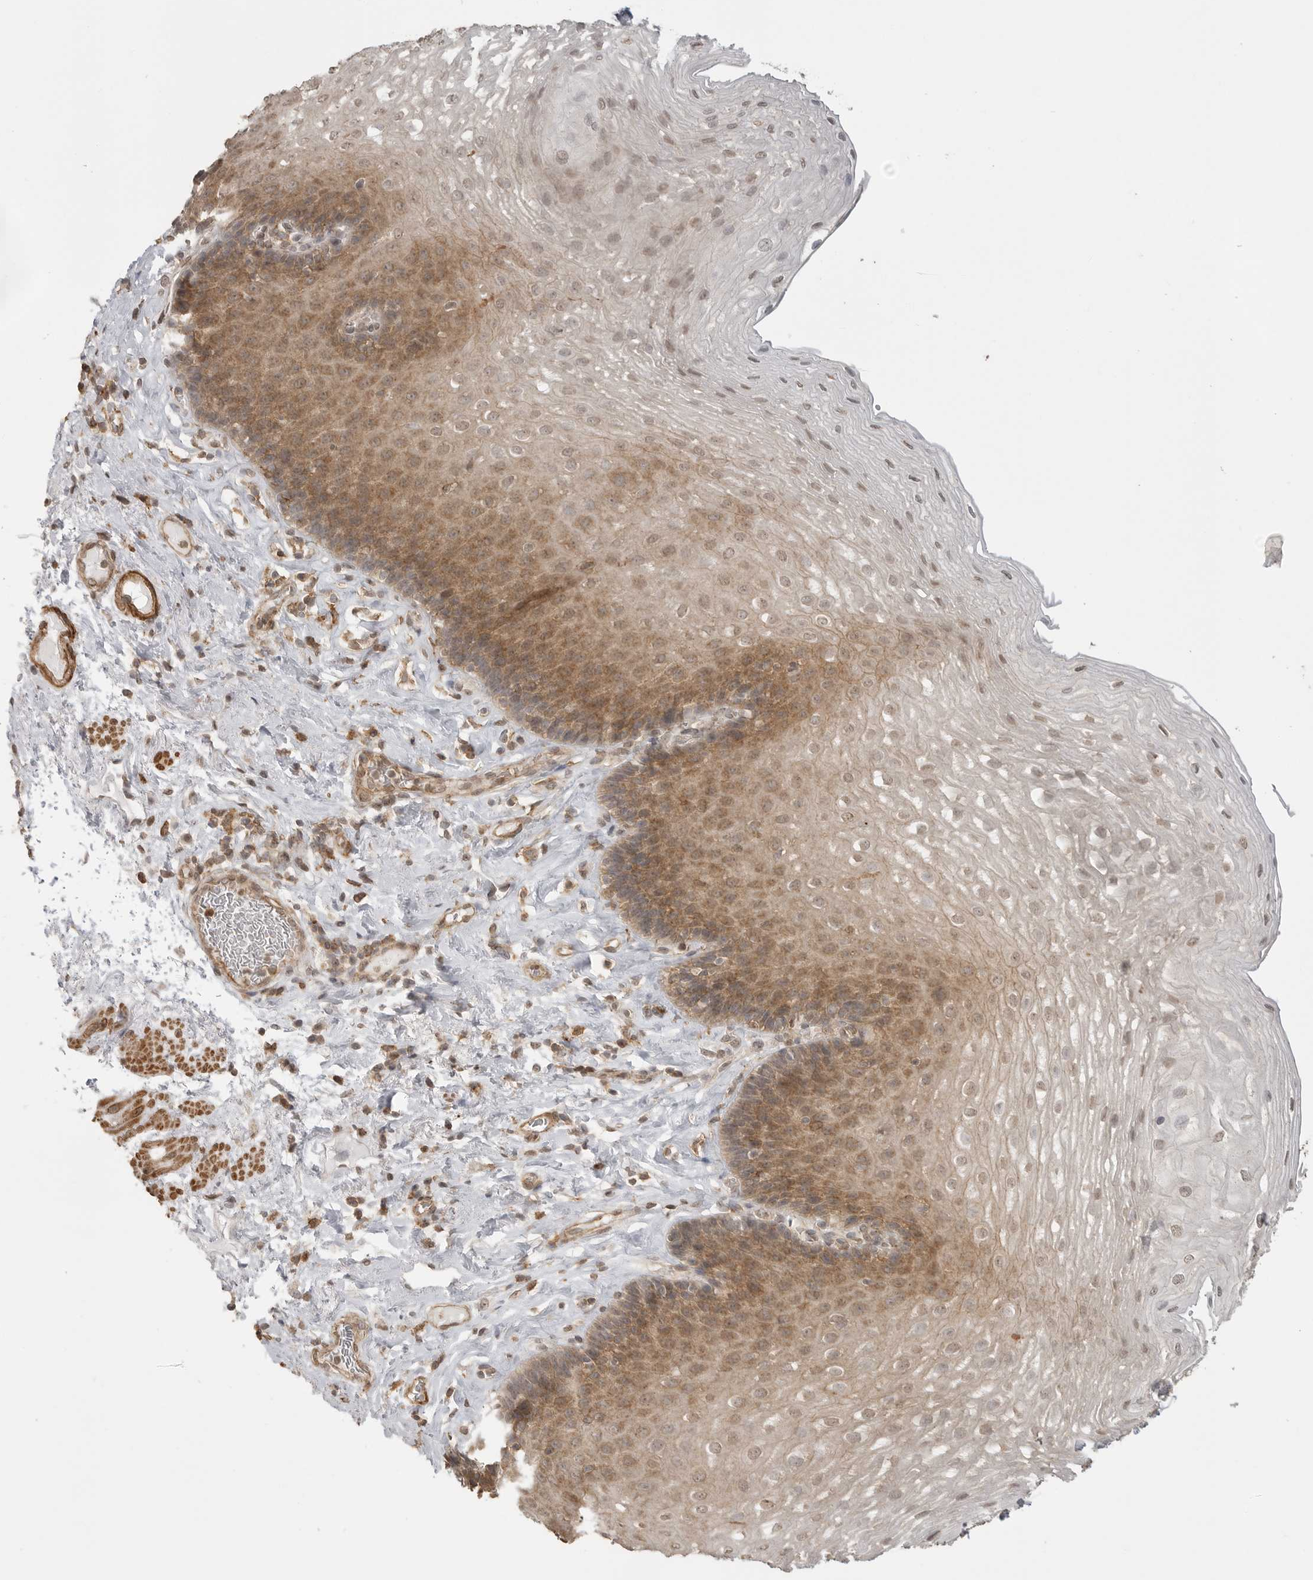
{"staining": {"intensity": "moderate", "quantity": "25%-75%", "location": "cytoplasmic/membranous,nuclear"}, "tissue": "esophagus", "cell_type": "Squamous epithelial cells", "image_type": "normal", "snomed": [{"axis": "morphology", "description": "Normal tissue, NOS"}, {"axis": "topography", "description": "Esophagus"}], "caption": "Approximately 25%-75% of squamous epithelial cells in unremarkable esophagus display moderate cytoplasmic/membranous,nuclear protein positivity as visualized by brown immunohistochemical staining.", "gene": "GPC2", "patient": {"sex": "female", "age": 66}}